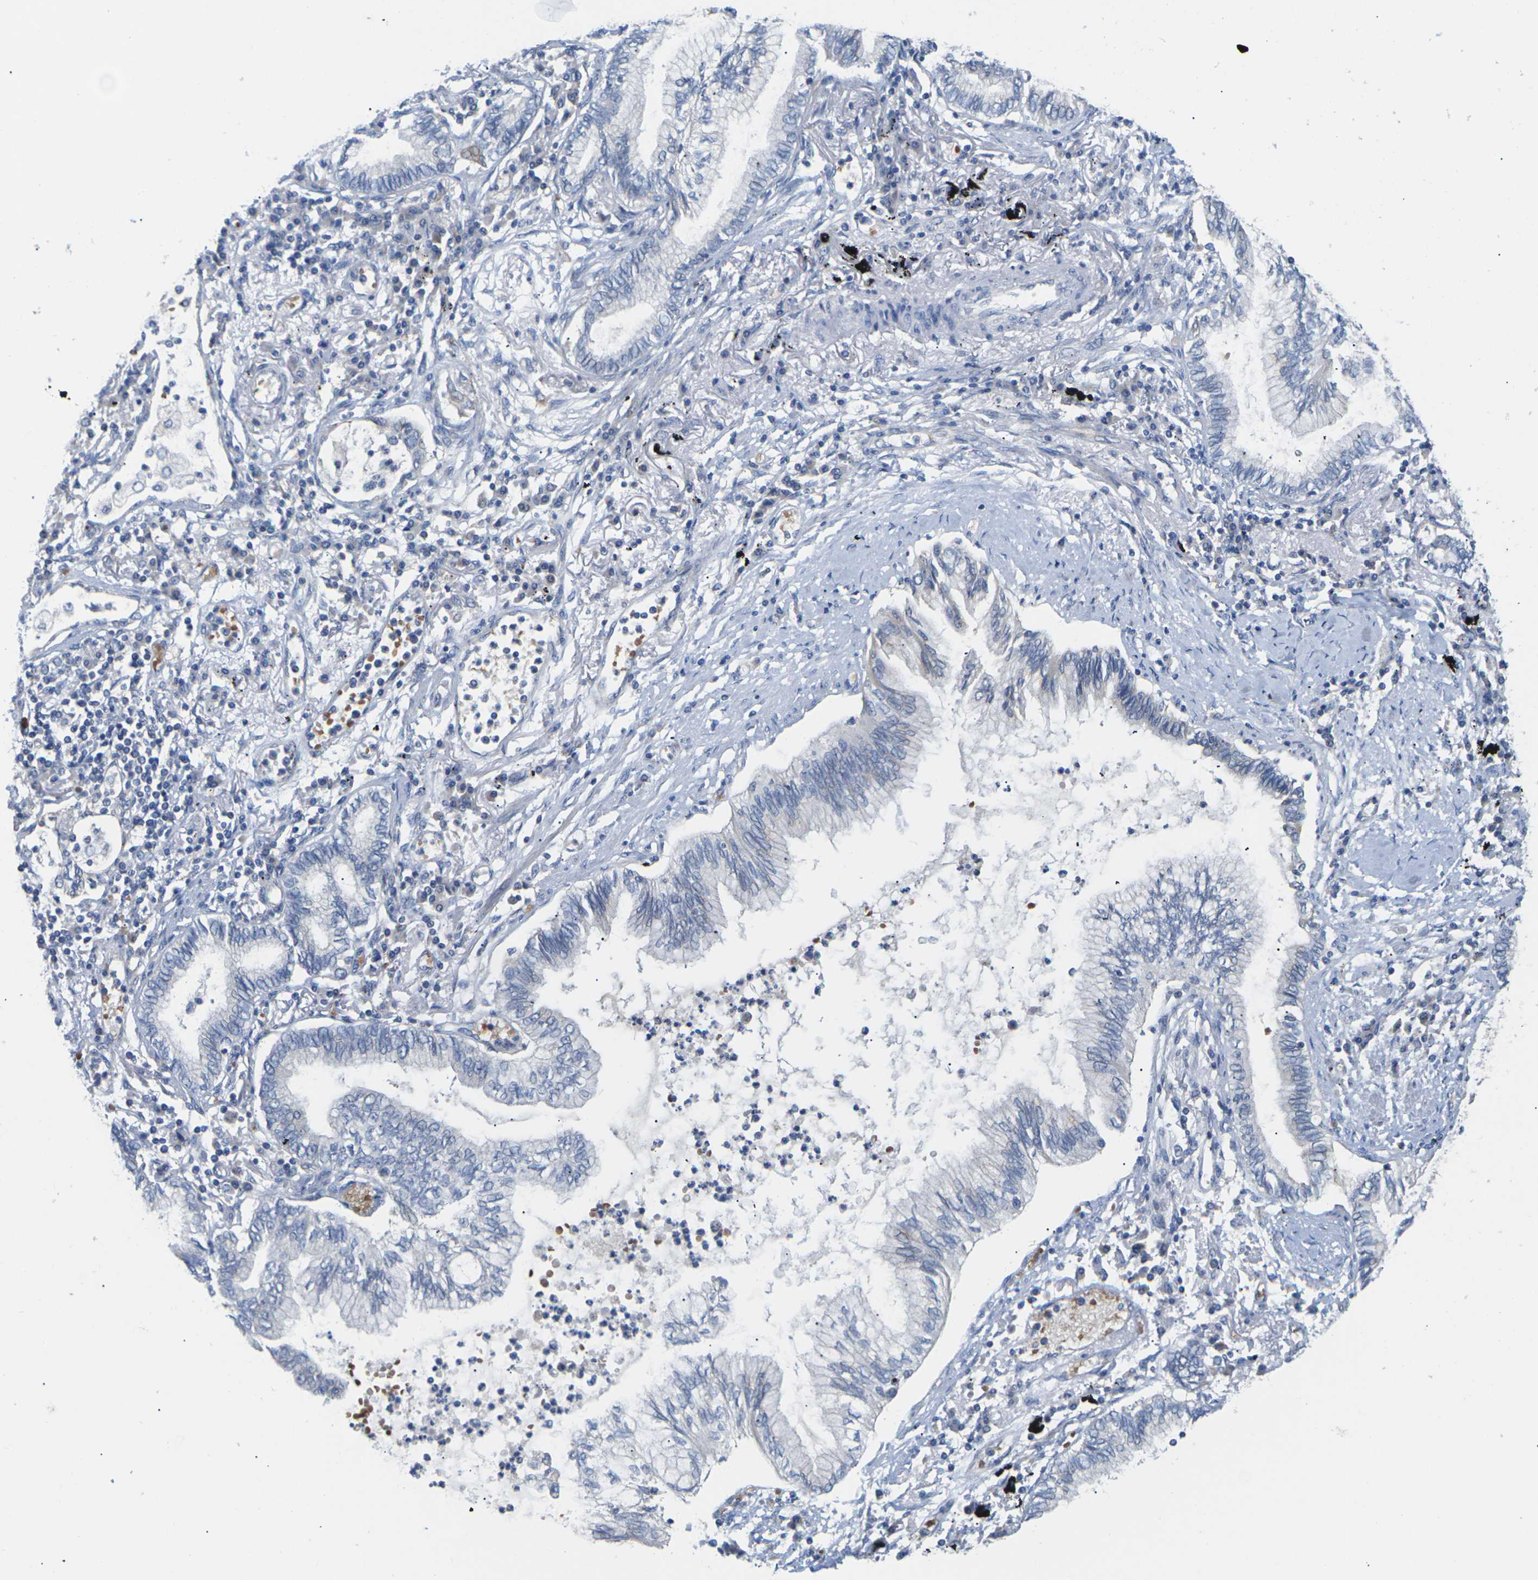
{"staining": {"intensity": "negative", "quantity": "none", "location": "none"}, "tissue": "lung cancer", "cell_type": "Tumor cells", "image_type": "cancer", "snomed": [{"axis": "morphology", "description": "Normal tissue, NOS"}, {"axis": "morphology", "description": "Adenocarcinoma, NOS"}, {"axis": "topography", "description": "Bronchus"}, {"axis": "topography", "description": "Lung"}], "caption": "Immunohistochemistry (IHC) micrograph of human lung cancer stained for a protein (brown), which demonstrates no staining in tumor cells. Brightfield microscopy of immunohistochemistry (IHC) stained with DAB (3,3'-diaminobenzidine) (brown) and hematoxylin (blue), captured at high magnification.", "gene": "TMCO4", "patient": {"sex": "female", "age": 70}}